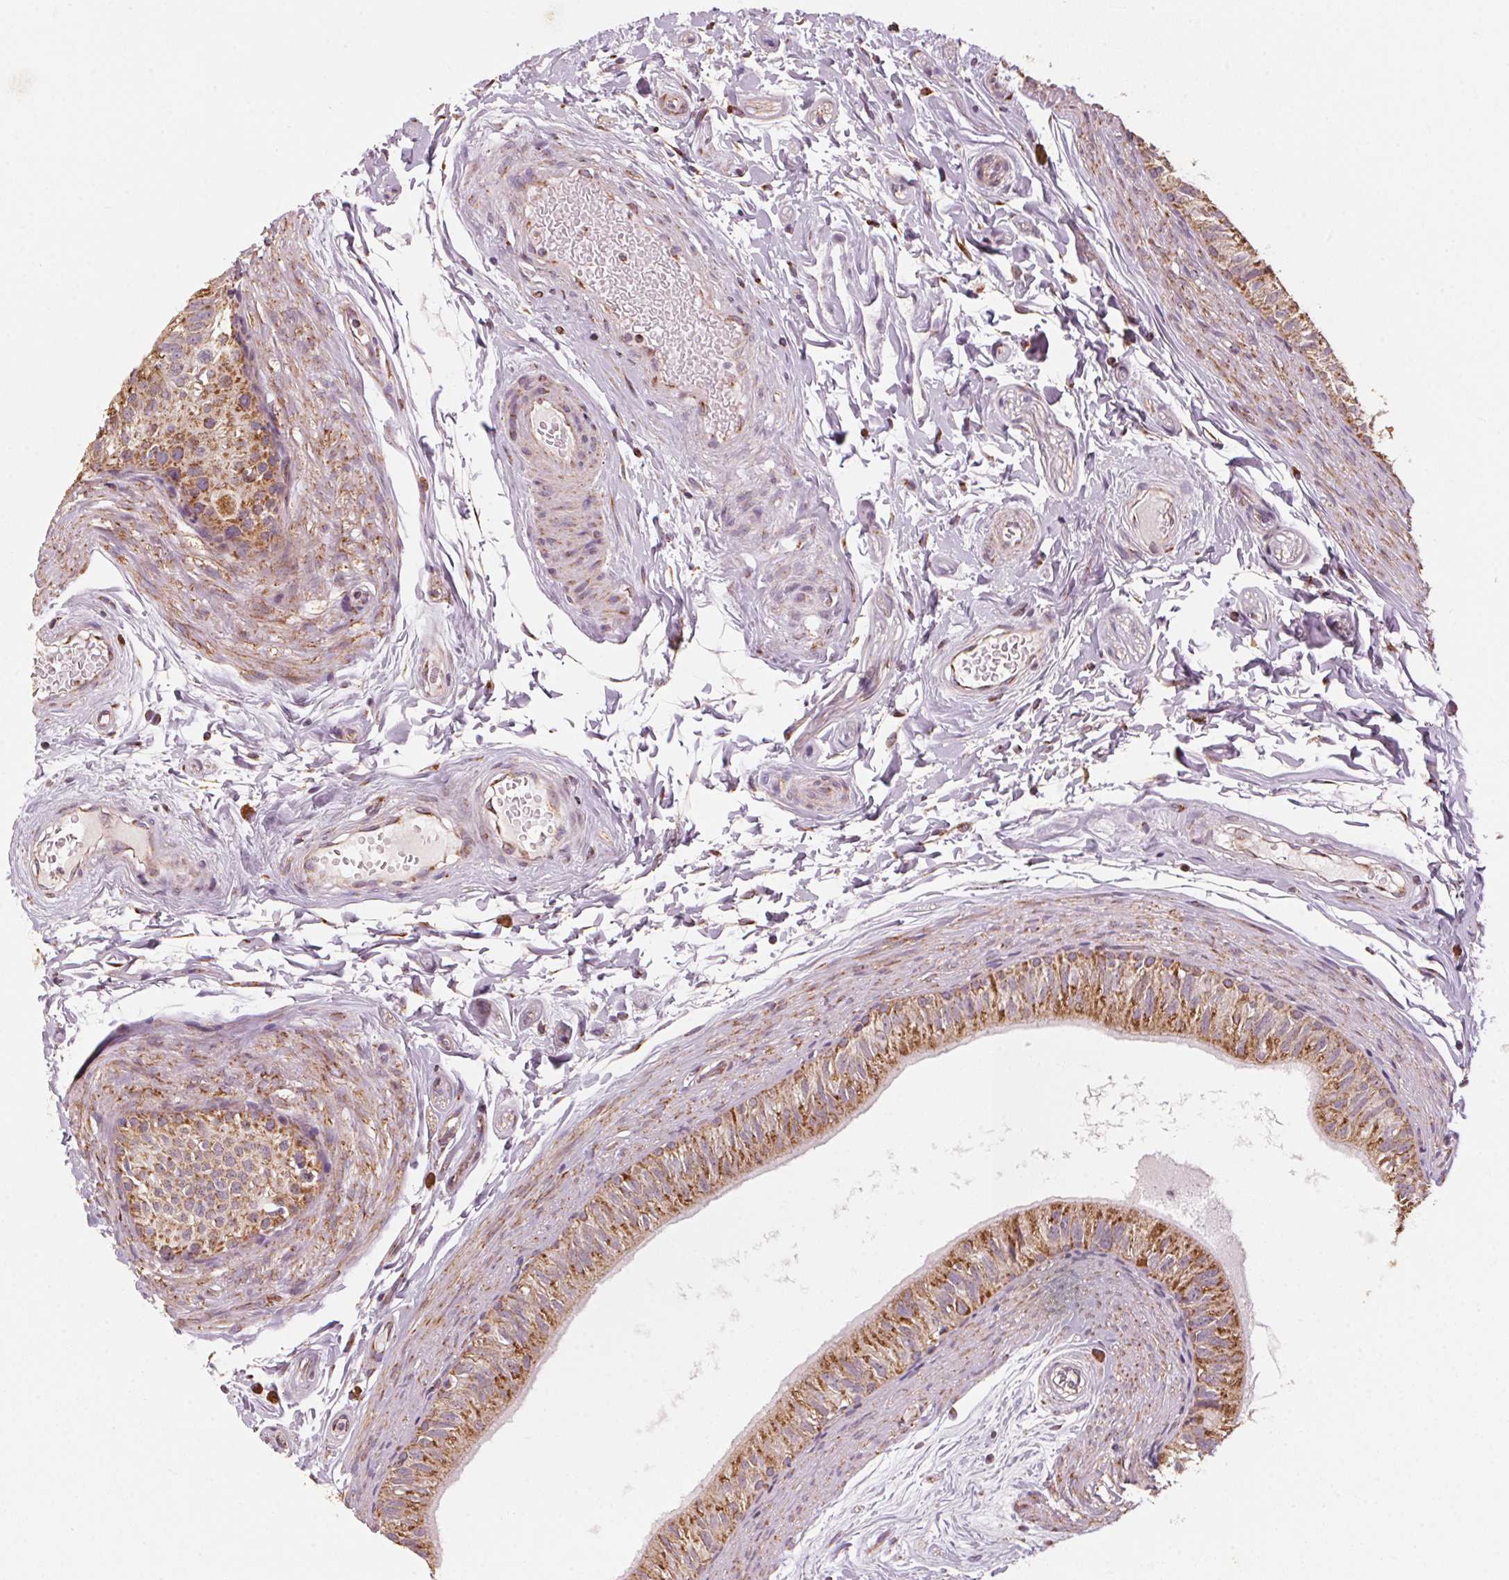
{"staining": {"intensity": "strong", "quantity": ">75%", "location": "cytoplasmic/membranous"}, "tissue": "epididymis", "cell_type": "Glandular cells", "image_type": "normal", "snomed": [{"axis": "morphology", "description": "Normal tissue, NOS"}, {"axis": "topography", "description": "Epididymis"}], "caption": "This is a photomicrograph of immunohistochemistry (IHC) staining of benign epididymis, which shows strong staining in the cytoplasmic/membranous of glandular cells.", "gene": "TOMM70", "patient": {"sex": "male", "age": 36}}